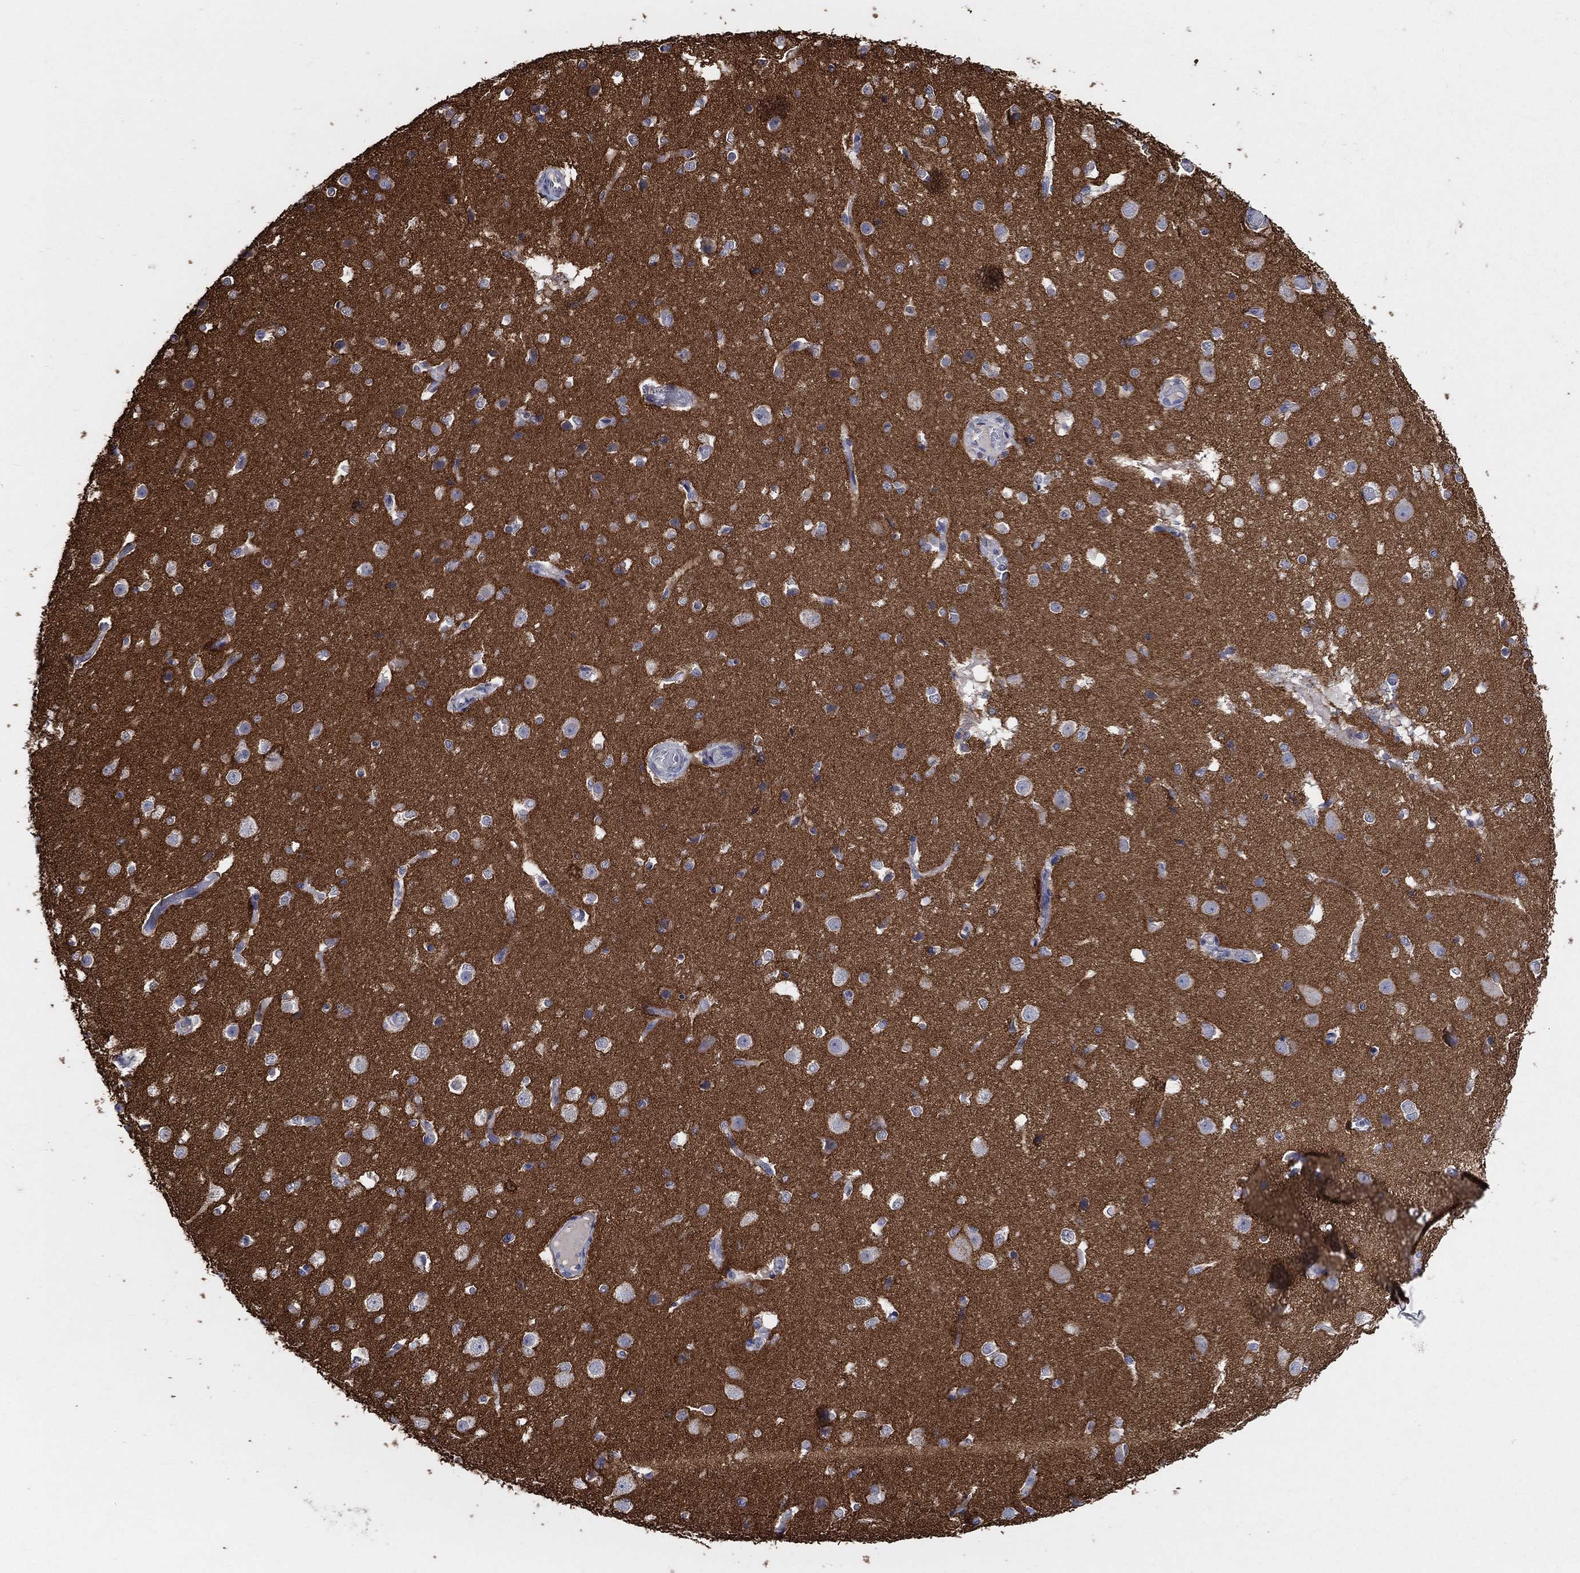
{"staining": {"intensity": "negative", "quantity": "none", "location": "none"}, "tissue": "cerebral cortex", "cell_type": "Endothelial cells", "image_type": "normal", "snomed": [{"axis": "morphology", "description": "Normal tissue, NOS"}, {"axis": "morphology", "description": "Inflammation, NOS"}, {"axis": "topography", "description": "Cerebral cortex"}], "caption": "DAB immunohistochemical staining of normal cerebral cortex demonstrates no significant staining in endothelial cells.", "gene": "SNAP25", "patient": {"sex": "male", "age": 6}}